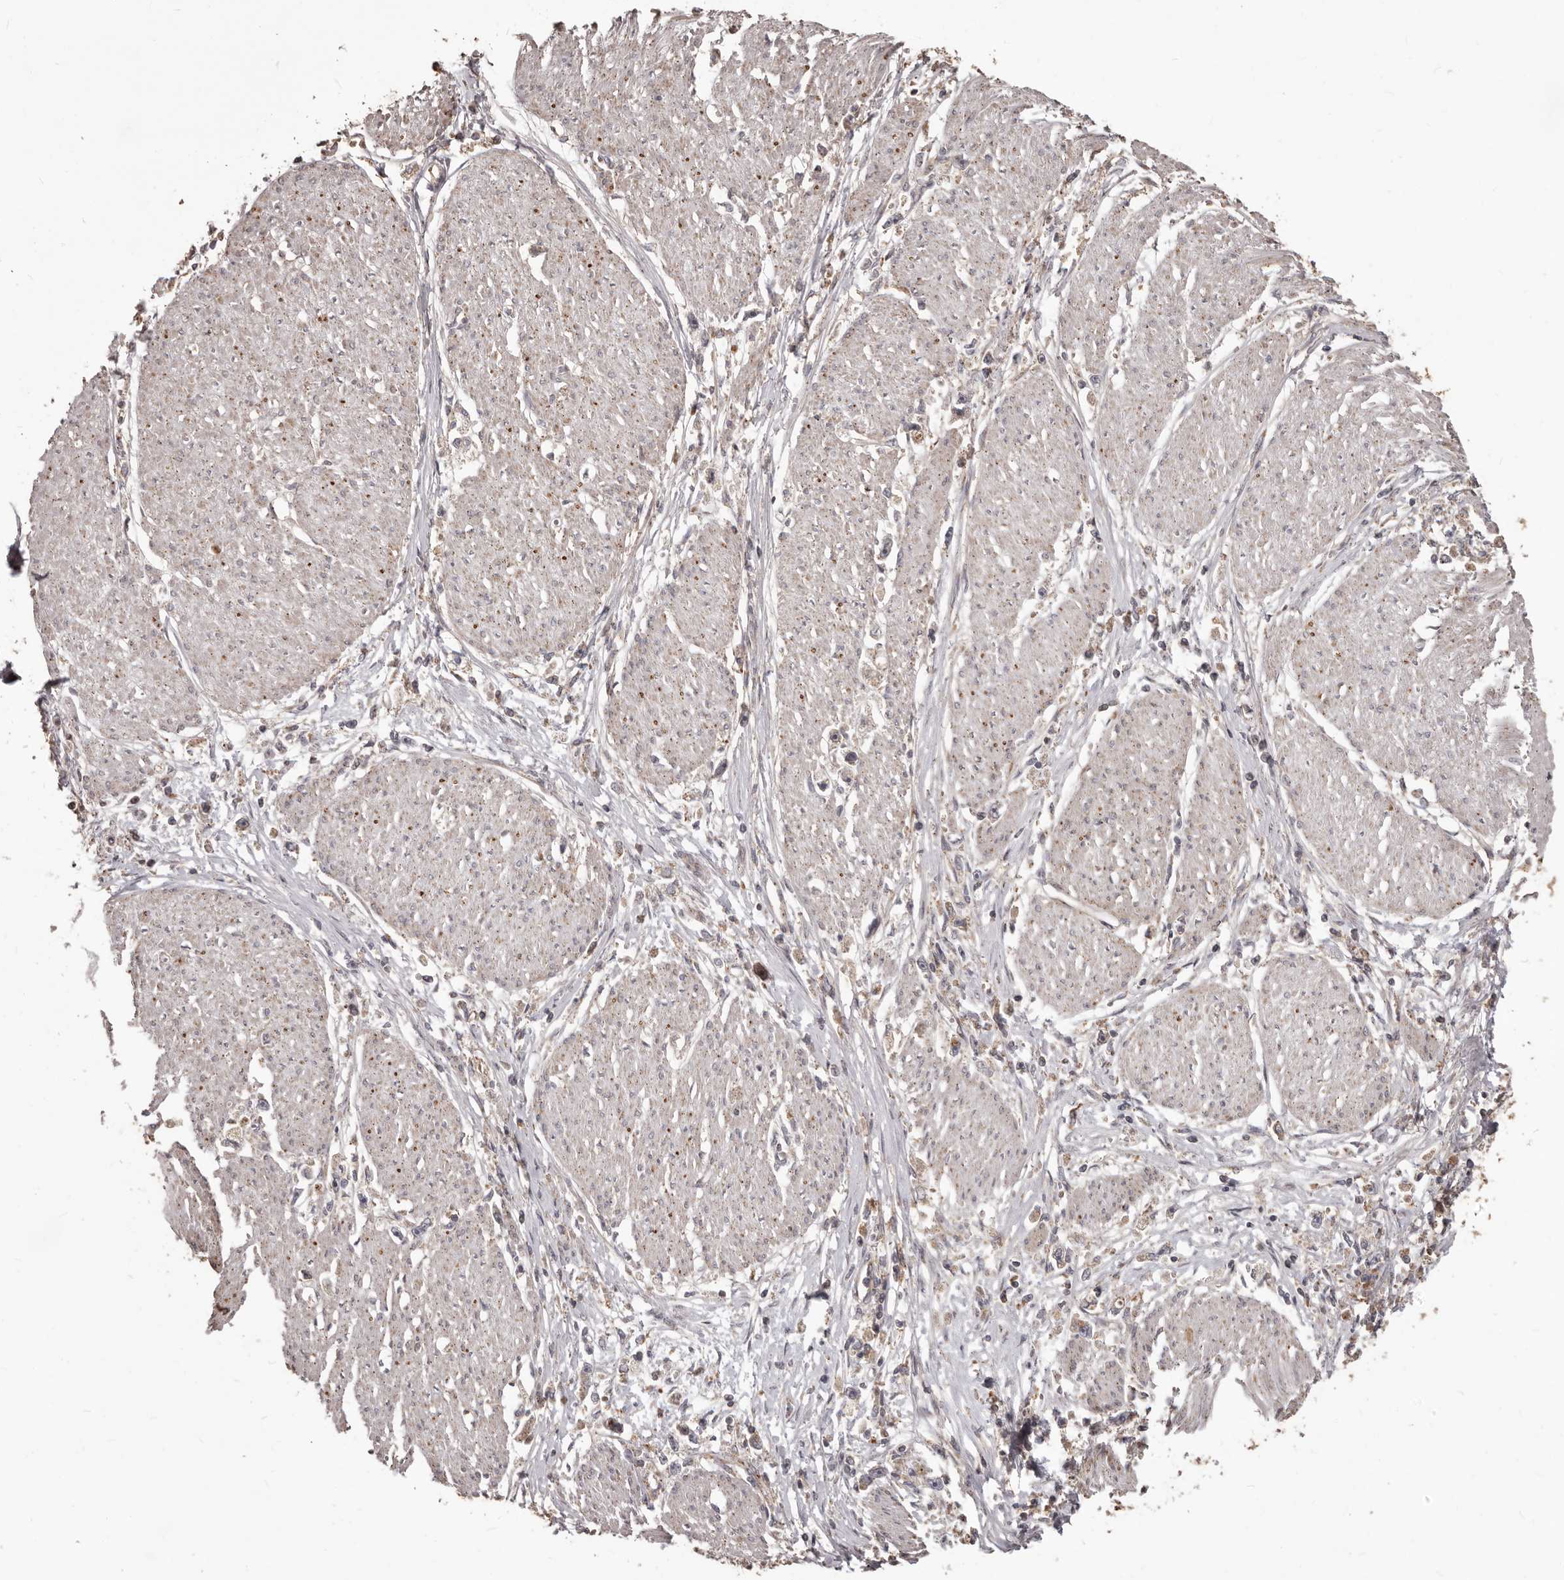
{"staining": {"intensity": "weak", "quantity": "25%-75%", "location": "cytoplasmic/membranous"}, "tissue": "stomach cancer", "cell_type": "Tumor cells", "image_type": "cancer", "snomed": [{"axis": "morphology", "description": "Adenocarcinoma, NOS"}, {"axis": "topography", "description": "Stomach"}], "caption": "Immunohistochemistry photomicrograph of stomach cancer (adenocarcinoma) stained for a protein (brown), which reveals low levels of weak cytoplasmic/membranous staining in approximately 25%-75% of tumor cells.", "gene": "MTO1", "patient": {"sex": "female", "age": 59}}